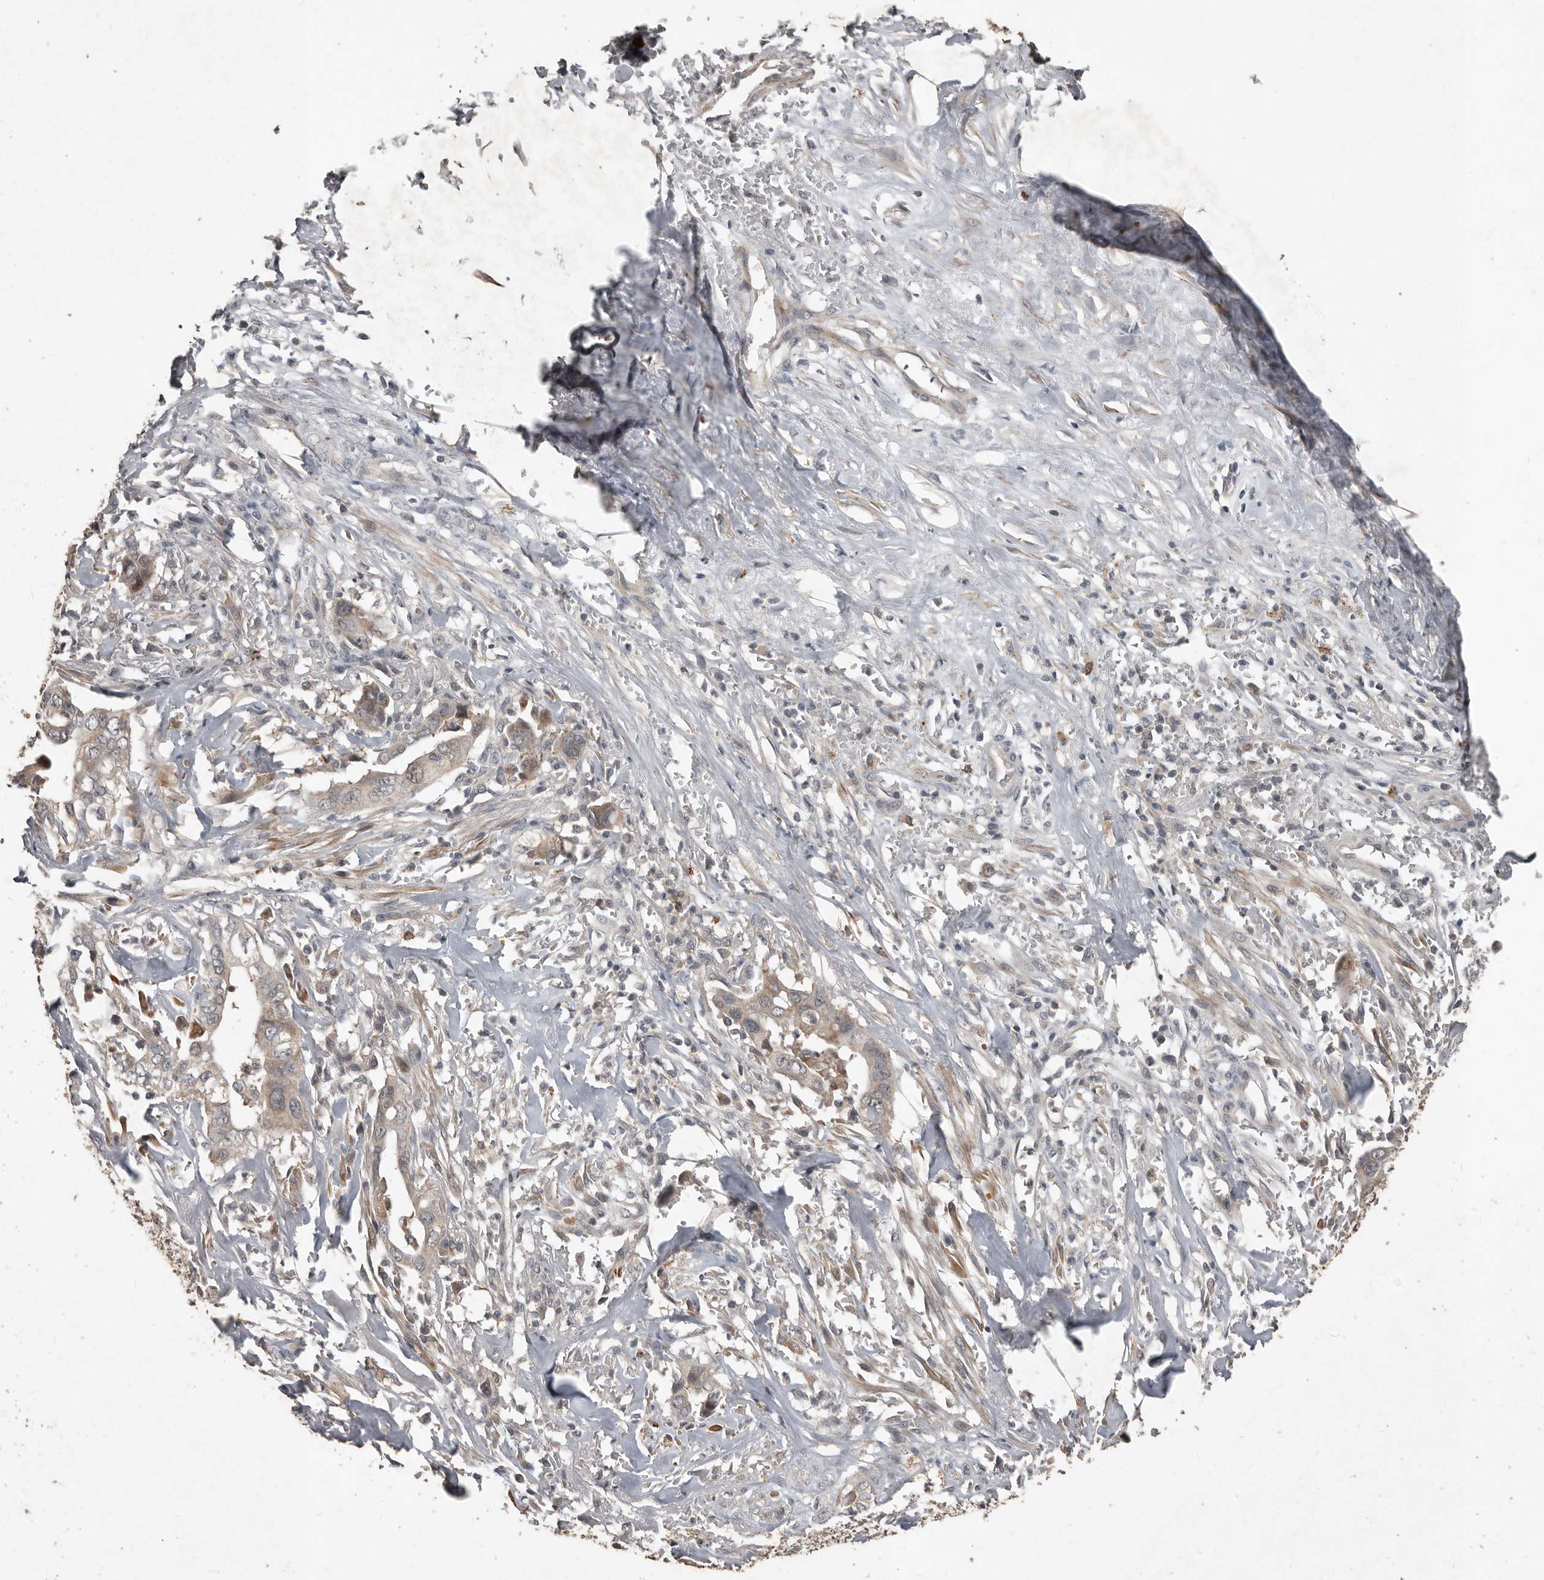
{"staining": {"intensity": "weak", "quantity": "25%-75%", "location": "cytoplasmic/membranous"}, "tissue": "liver cancer", "cell_type": "Tumor cells", "image_type": "cancer", "snomed": [{"axis": "morphology", "description": "Cholangiocarcinoma"}, {"axis": "topography", "description": "Liver"}], "caption": "Immunohistochemical staining of cholangiocarcinoma (liver) reveals weak cytoplasmic/membranous protein positivity in approximately 25%-75% of tumor cells. (IHC, brightfield microscopy, high magnification).", "gene": "BAMBI", "patient": {"sex": "female", "age": 79}}